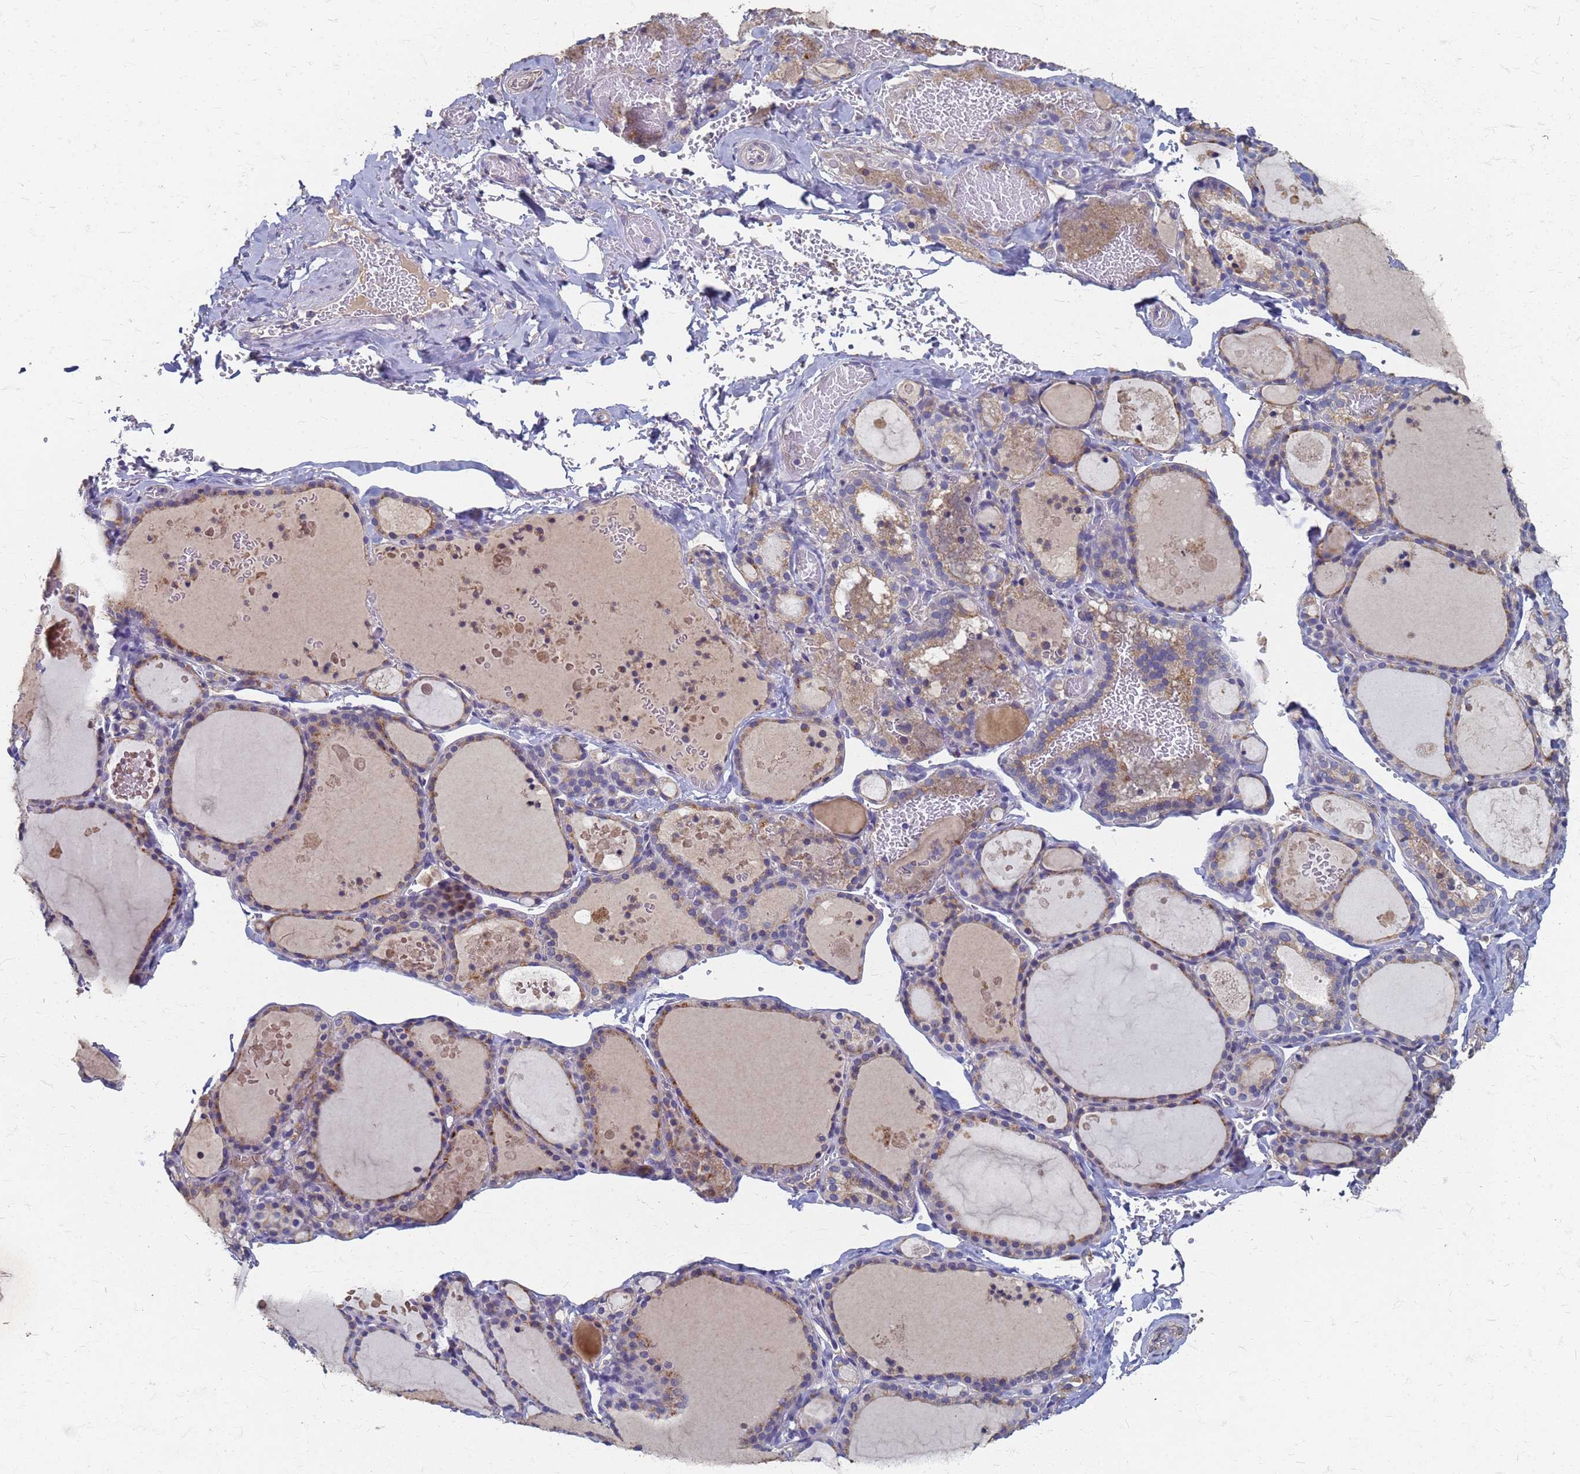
{"staining": {"intensity": "moderate", "quantity": "25%-75%", "location": "cytoplasmic/membranous"}, "tissue": "thyroid gland", "cell_type": "Glandular cells", "image_type": "normal", "snomed": [{"axis": "morphology", "description": "Normal tissue, NOS"}, {"axis": "topography", "description": "Thyroid gland"}], "caption": "Thyroid gland stained with immunohistochemistry (IHC) reveals moderate cytoplasmic/membranous expression in about 25%-75% of glandular cells. Nuclei are stained in blue.", "gene": "KRCC1", "patient": {"sex": "male", "age": 56}}